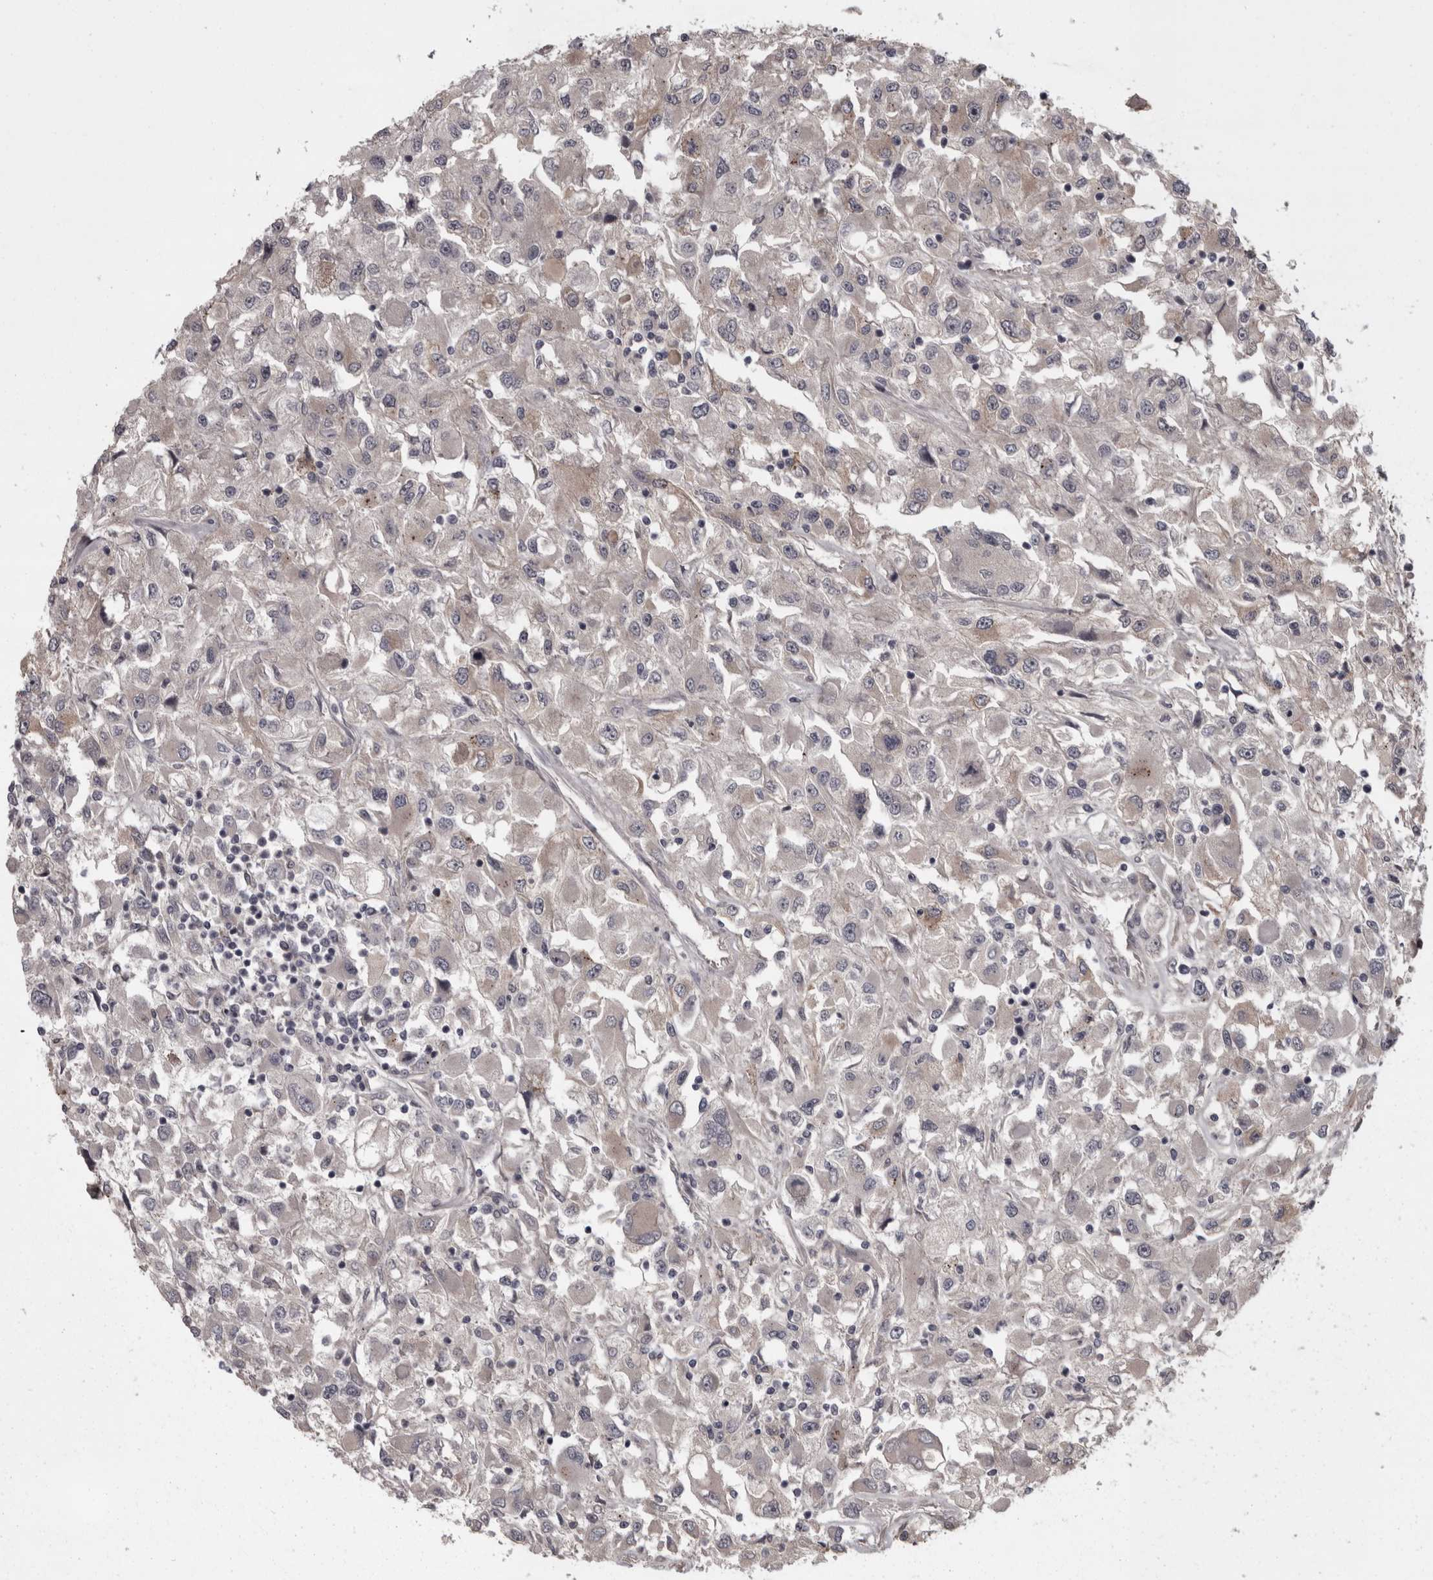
{"staining": {"intensity": "negative", "quantity": "none", "location": "none"}, "tissue": "renal cancer", "cell_type": "Tumor cells", "image_type": "cancer", "snomed": [{"axis": "morphology", "description": "Adenocarcinoma, NOS"}, {"axis": "topography", "description": "Kidney"}], "caption": "There is no significant expression in tumor cells of renal cancer (adenocarcinoma). Brightfield microscopy of IHC stained with DAB (3,3'-diaminobenzidine) (brown) and hematoxylin (blue), captured at high magnification.", "gene": "PCDH17", "patient": {"sex": "female", "age": 52}}